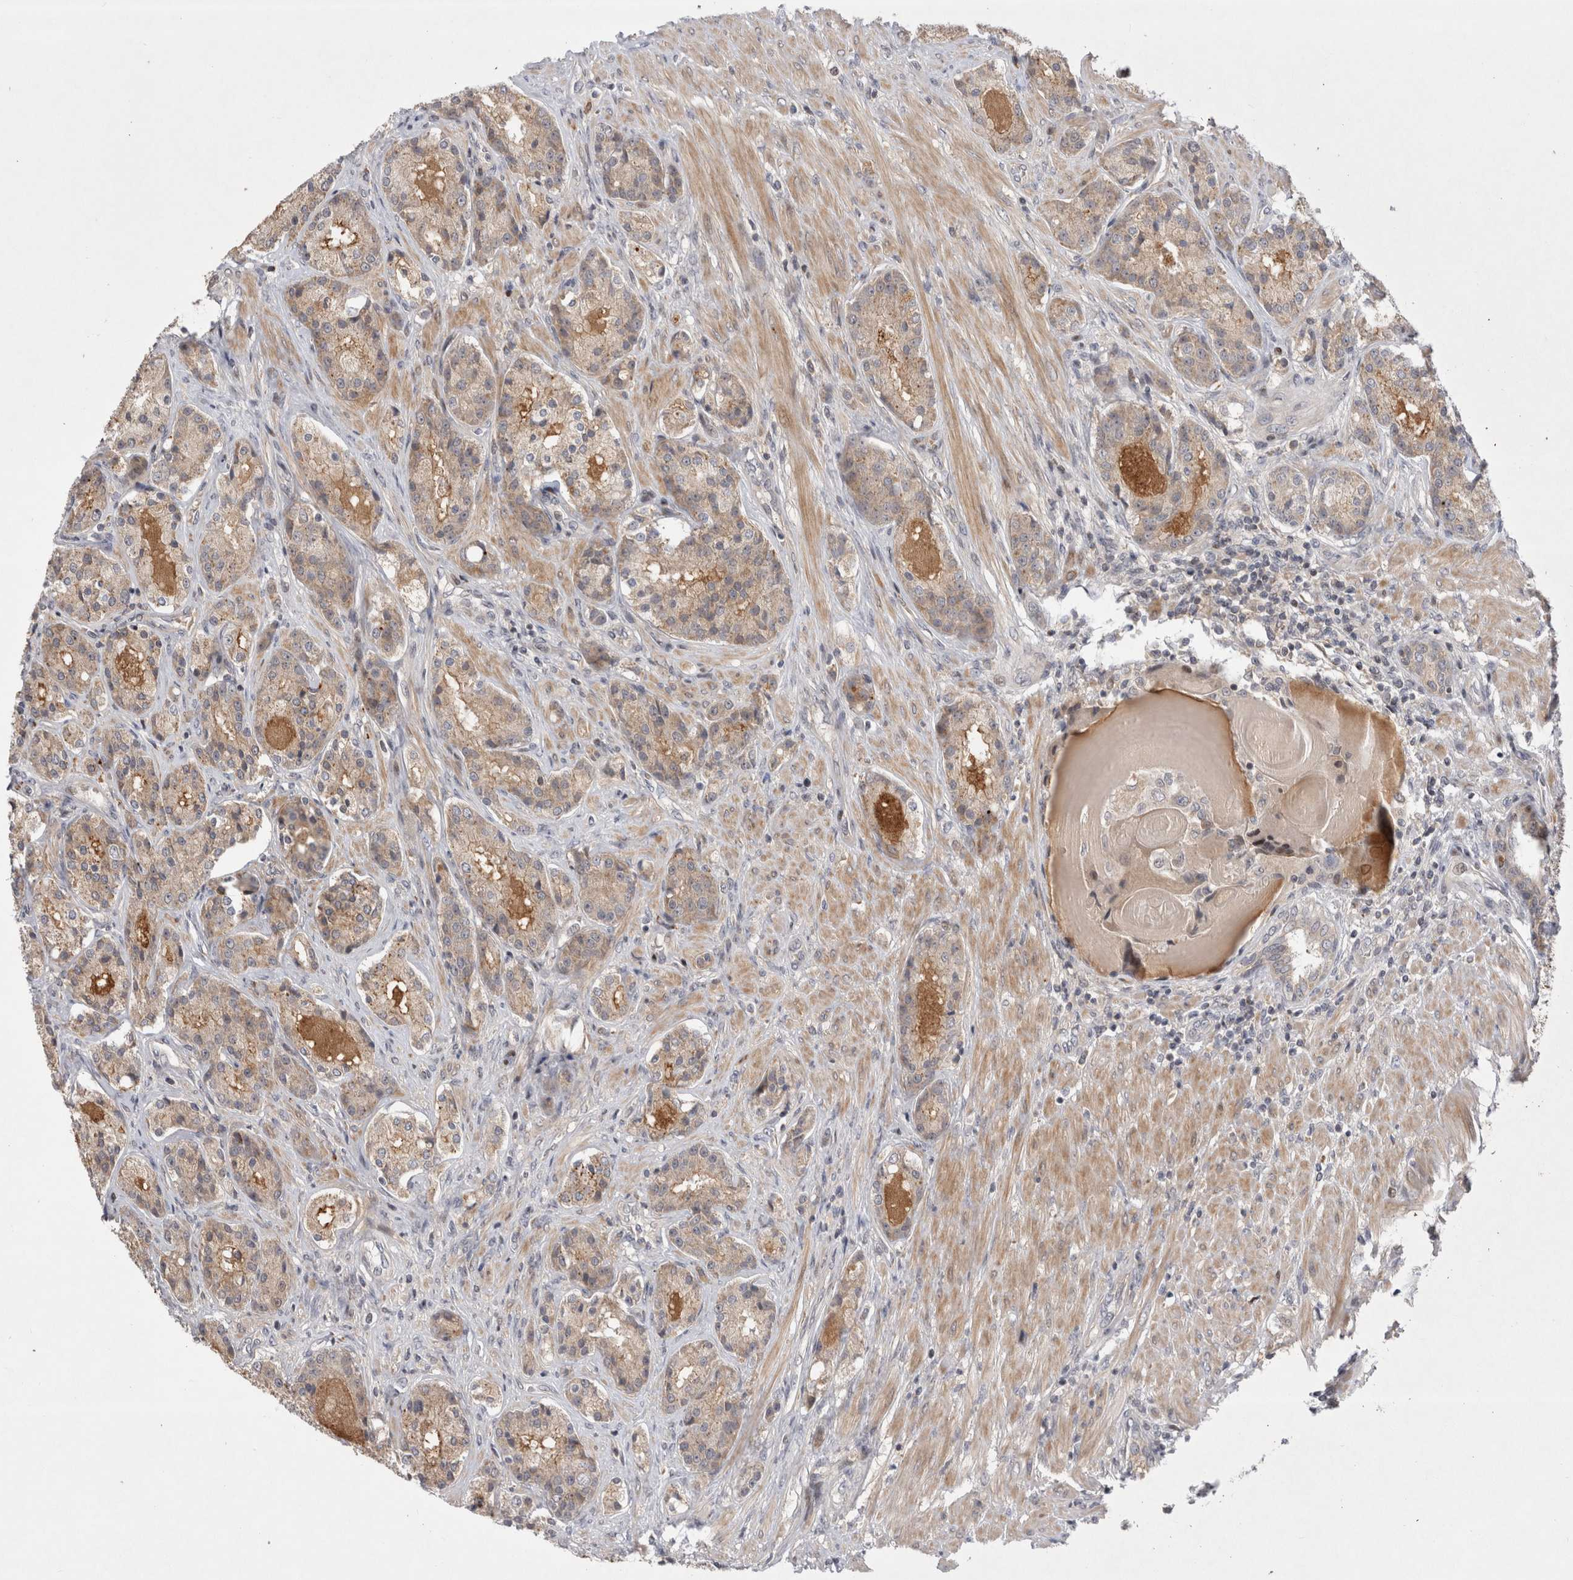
{"staining": {"intensity": "weak", "quantity": ">75%", "location": "cytoplasmic/membranous"}, "tissue": "prostate cancer", "cell_type": "Tumor cells", "image_type": "cancer", "snomed": [{"axis": "morphology", "description": "Adenocarcinoma, High grade"}, {"axis": "topography", "description": "Prostate"}], "caption": "Brown immunohistochemical staining in prostate cancer demonstrates weak cytoplasmic/membranous staining in approximately >75% of tumor cells.", "gene": "PLEKHM1", "patient": {"sex": "male", "age": 60}}